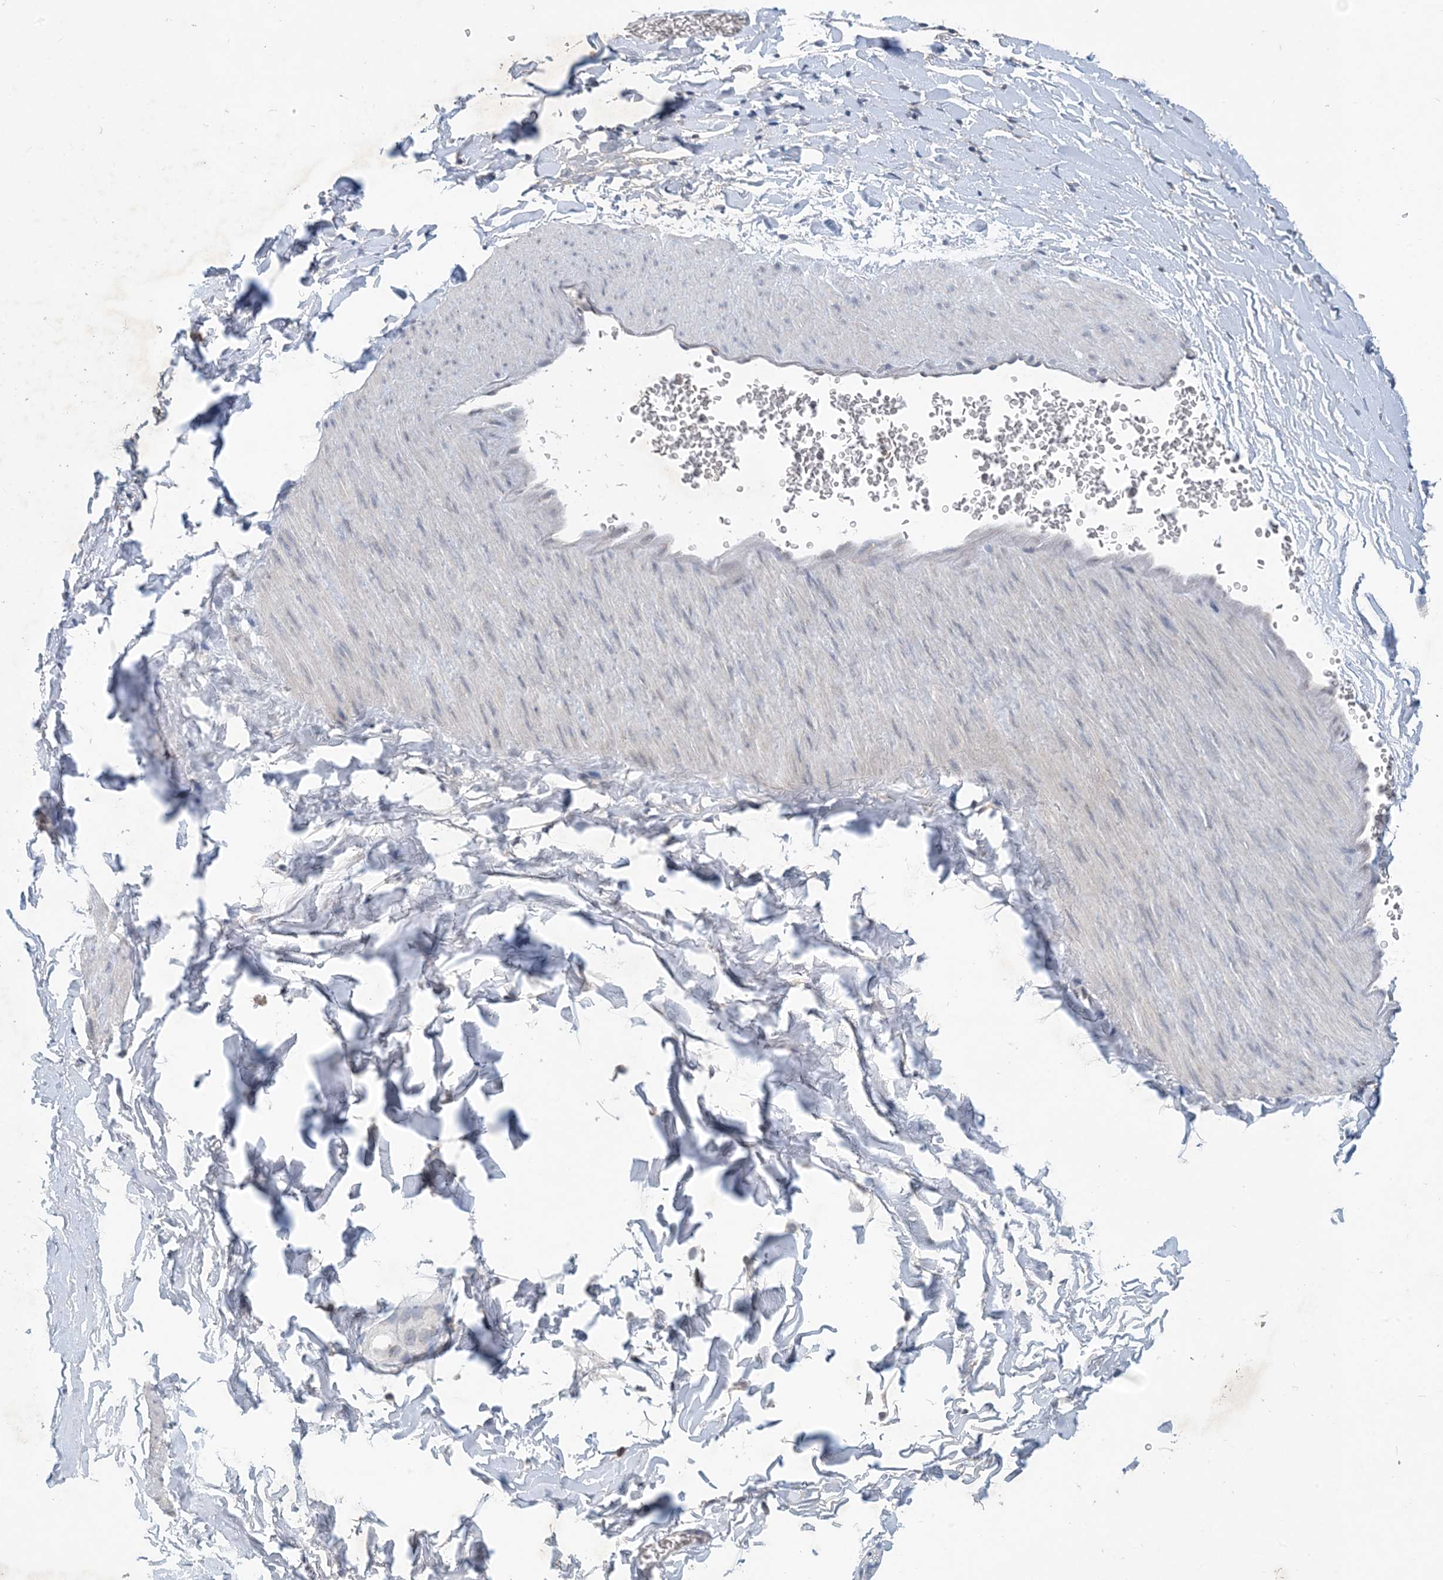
{"staining": {"intensity": "negative", "quantity": "none", "location": "none"}, "tissue": "adipose tissue", "cell_type": "Adipocytes", "image_type": "normal", "snomed": [{"axis": "morphology", "description": "Normal tissue, NOS"}, {"axis": "topography", "description": "Gallbladder"}, {"axis": "topography", "description": "Peripheral nerve tissue"}], "caption": "Adipocytes show no significant positivity in unremarkable adipose tissue. (DAB immunohistochemistry visualized using brightfield microscopy, high magnification).", "gene": "TINAG", "patient": {"sex": "male", "age": 38}}